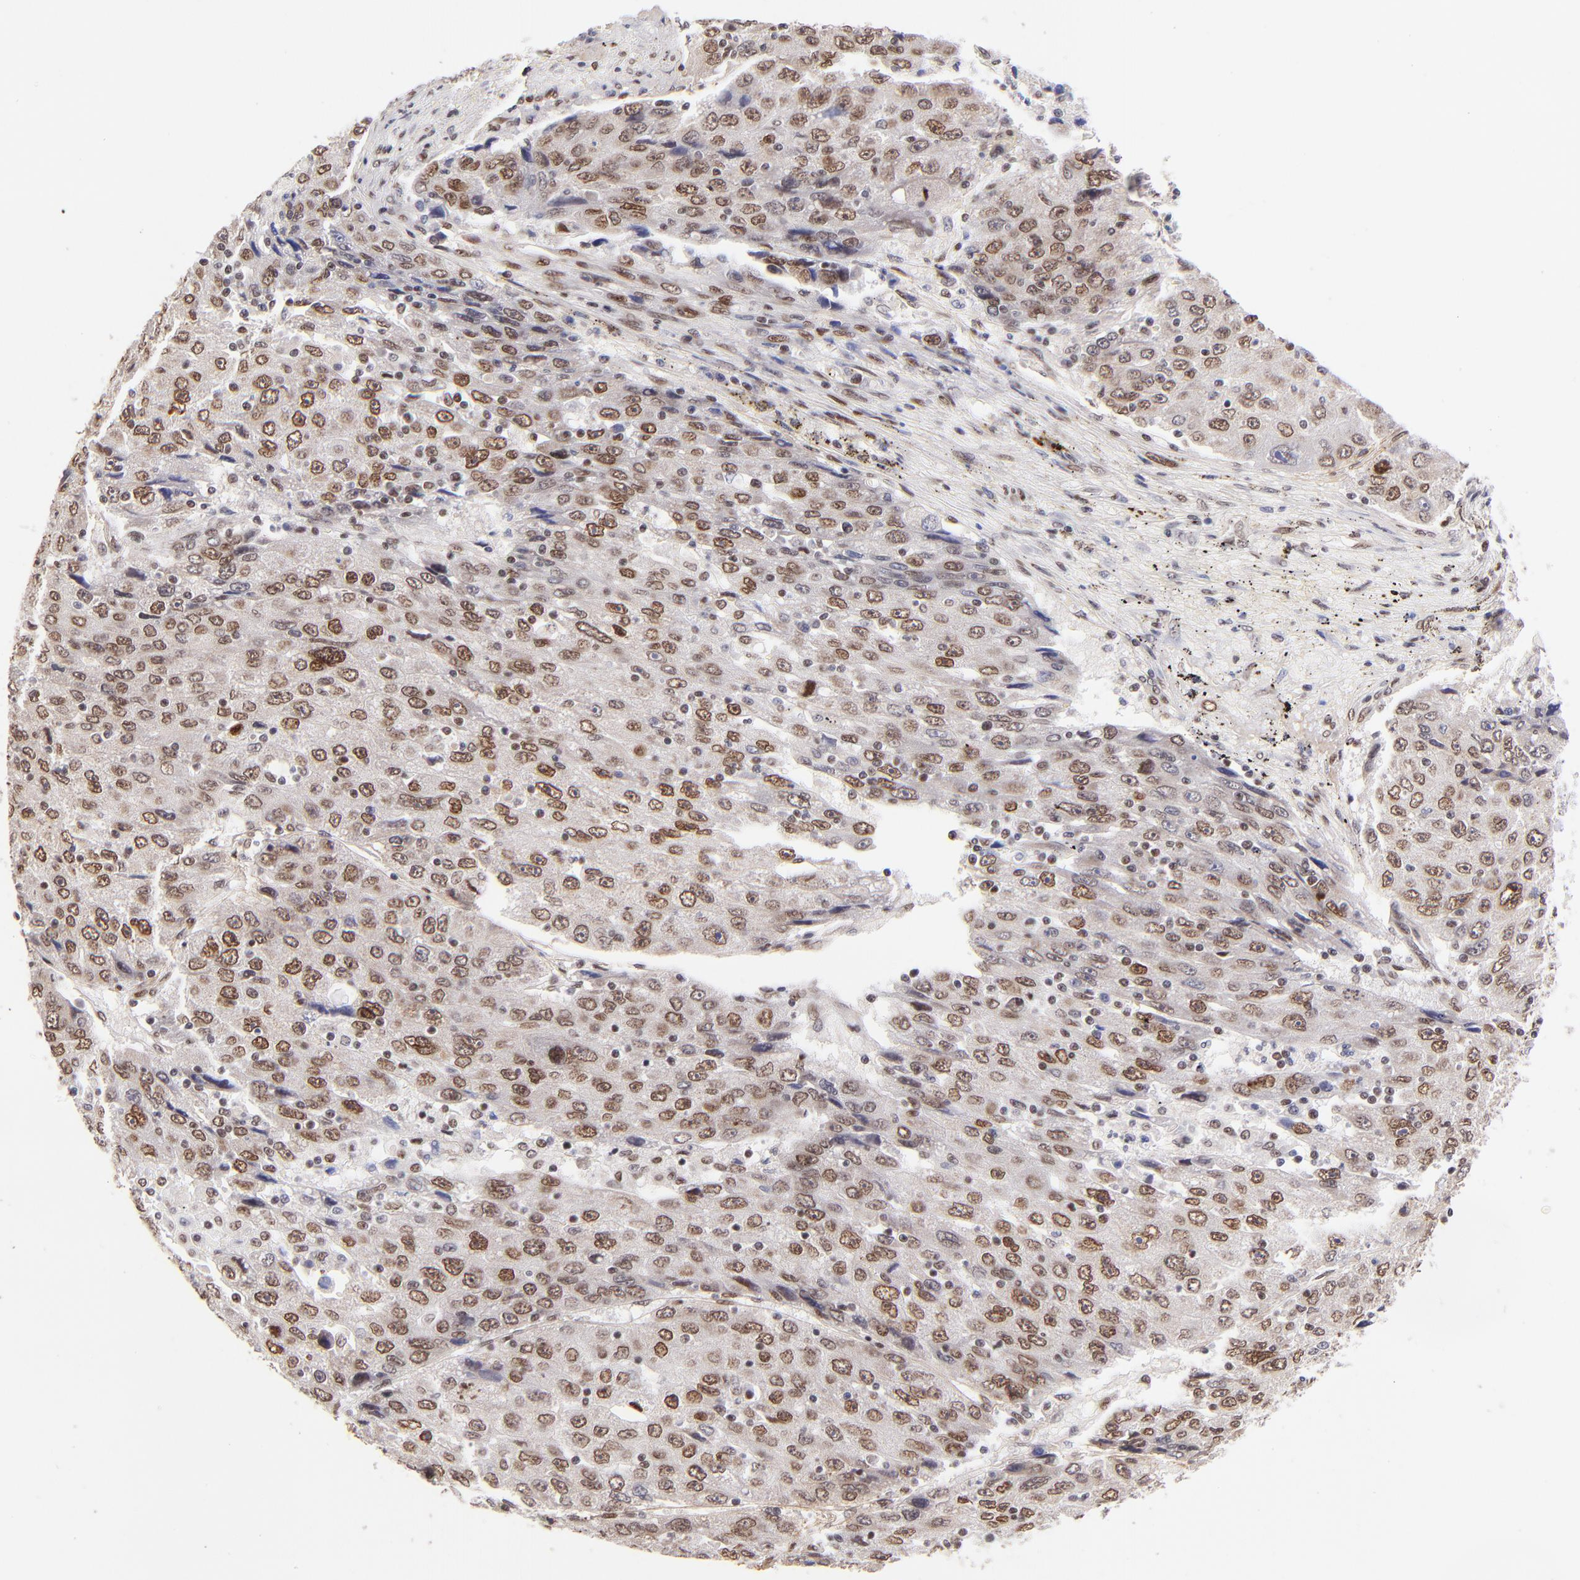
{"staining": {"intensity": "weak", "quantity": ">75%", "location": "nuclear"}, "tissue": "liver cancer", "cell_type": "Tumor cells", "image_type": "cancer", "snomed": [{"axis": "morphology", "description": "Carcinoma, Hepatocellular, NOS"}, {"axis": "topography", "description": "Liver"}], "caption": "Tumor cells display weak nuclear staining in about >75% of cells in hepatocellular carcinoma (liver).", "gene": "MIDEAS", "patient": {"sex": "male", "age": 49}}